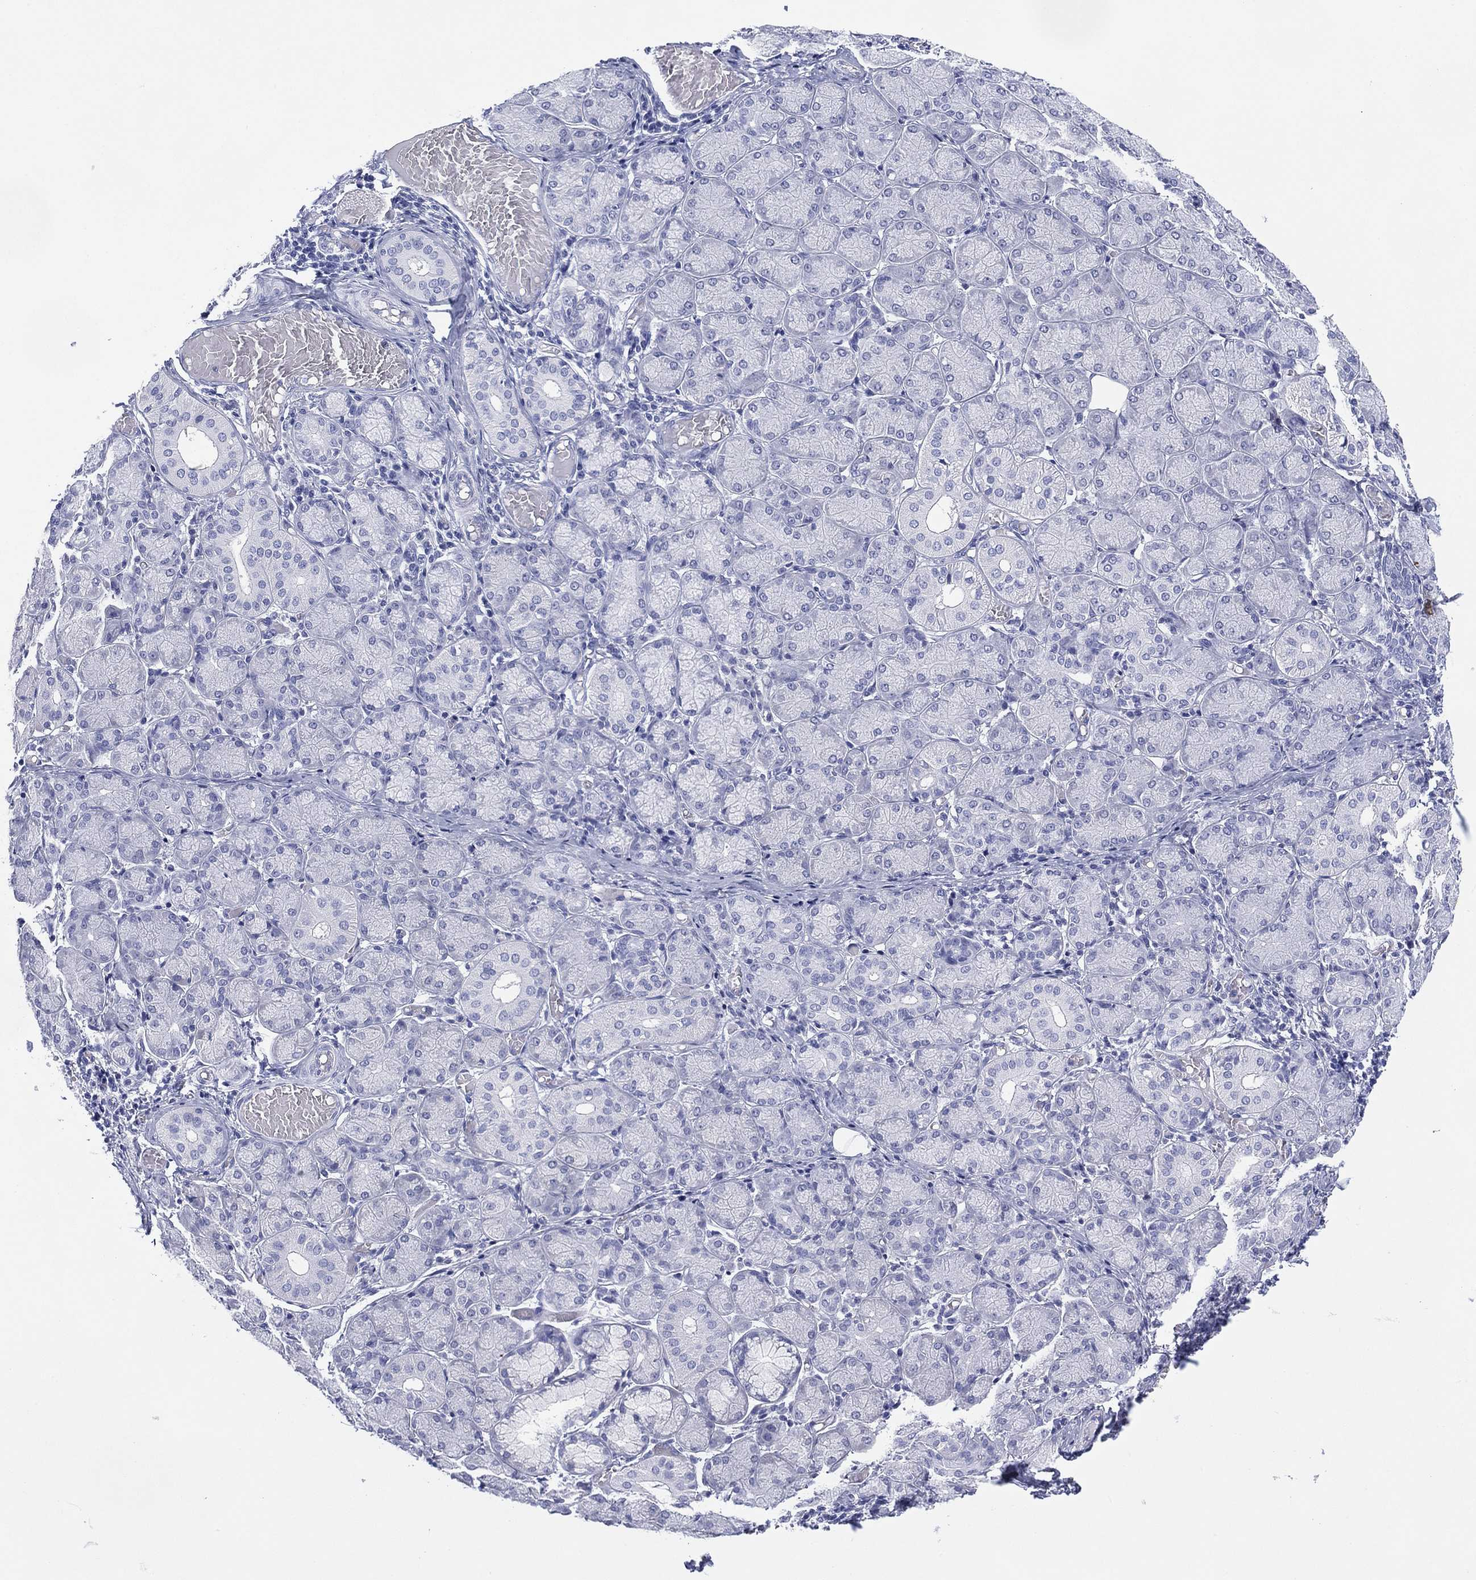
{"staining": {"intensity": "negative", "quantity": "none", "location": "none"}, "tissue": "salivary gland", "cell_type": "Glandular cells", "image_type": "normal", "snomed": [{"axis": "morphology", "description": "Normal tissue, NOS"}, {"axis": "topography", "description": "Salivary gland"}, {"axis": "topography", "description": "Peripheral nerve tissue"}], "caption": "IHC histopathology image of normal salivary gland: salivary gland stained with DAB (3,3'-diaminobenzidine) displays no significant protein expression in glandular cells. Brightfield microscopy of IHC stained with DAB (3,3'-diaminobenzidine) (brown) and hematoxylin (blue), captured at high magnification.", "gene": "DSG1", "patient": {"sex": "female", "age": 24}}